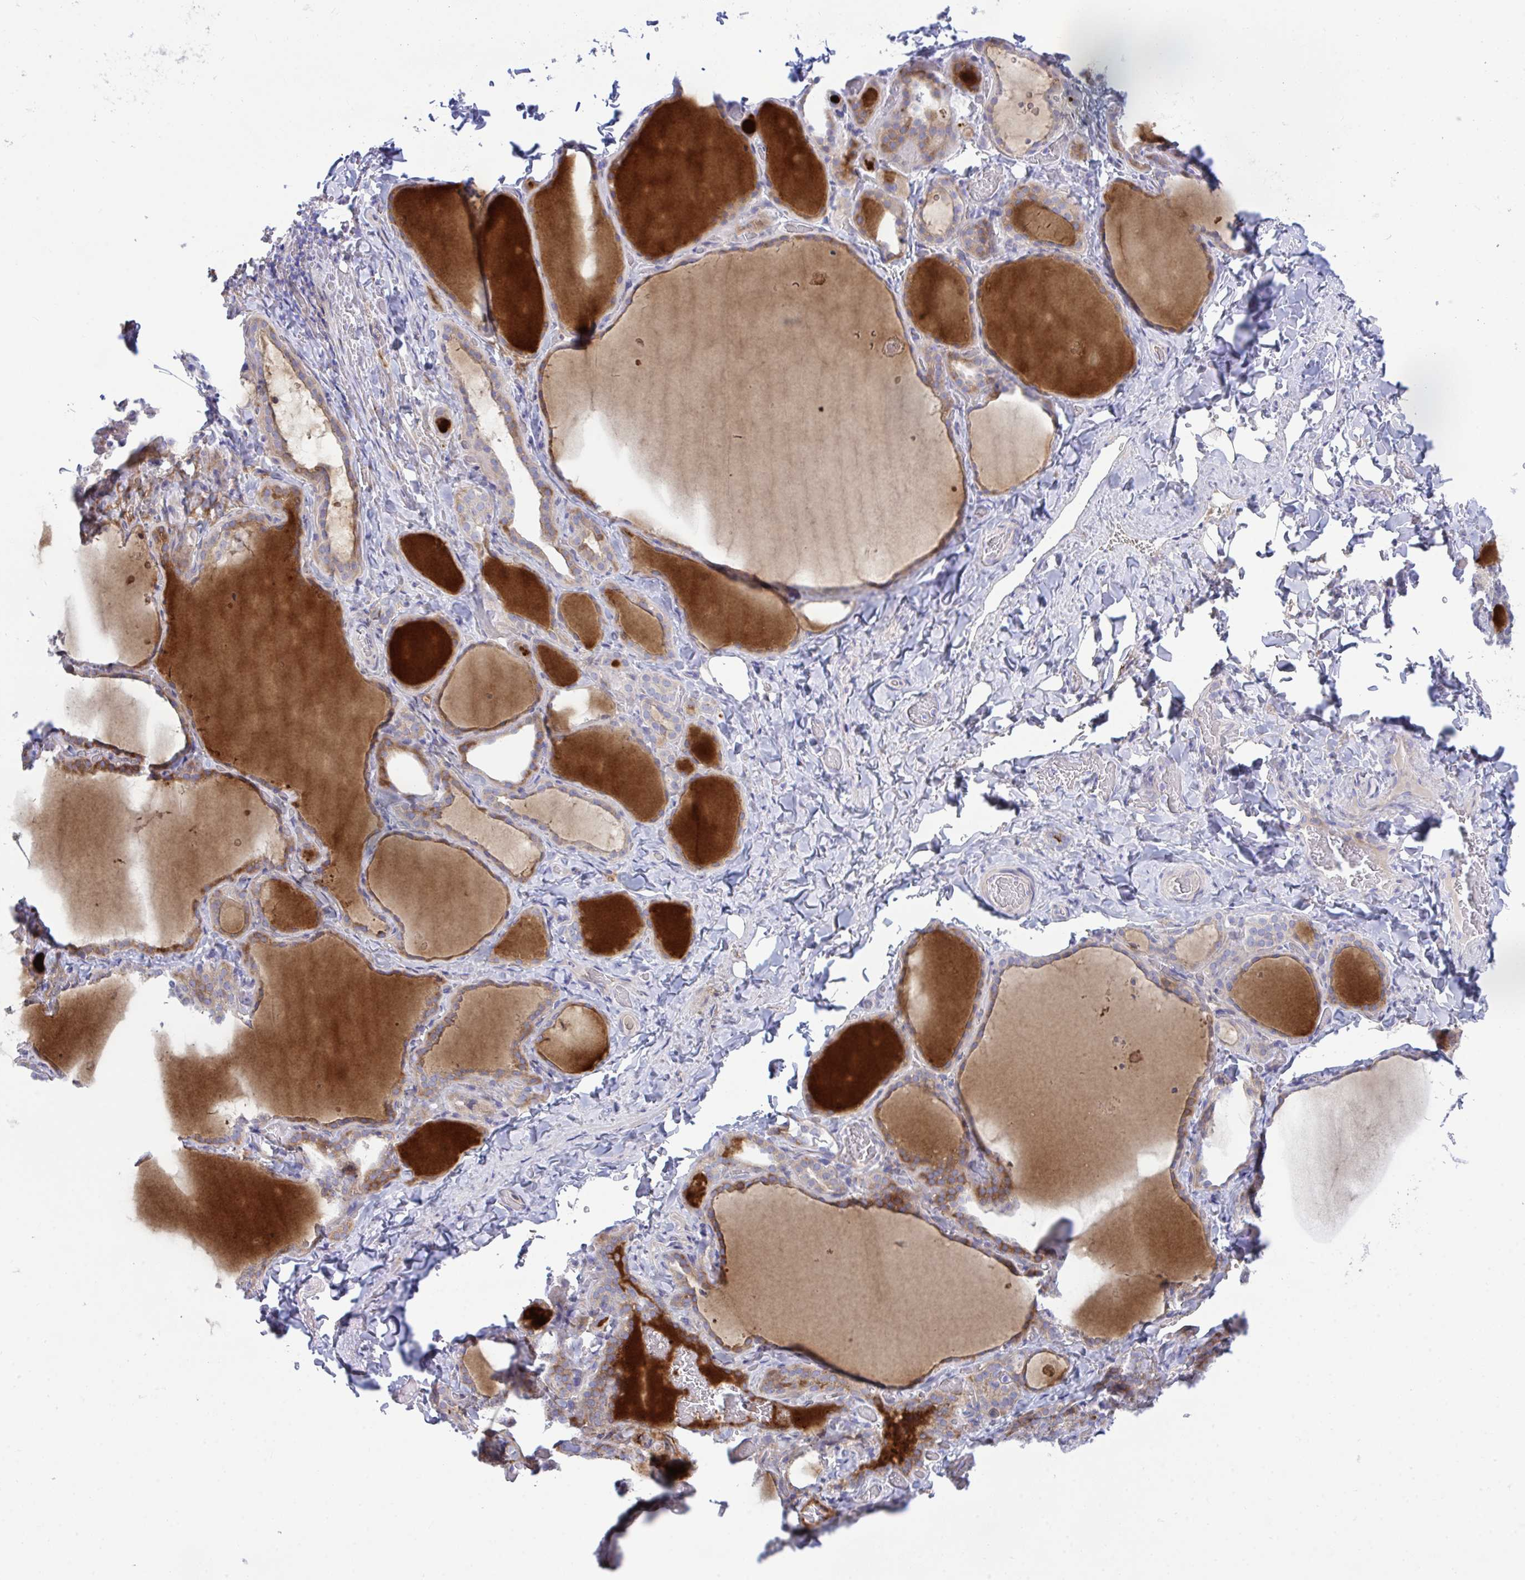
{"staining": {"intensity": "moderate", "quantity": "<25%", "location": "cytoplasmic/membranous"}, "tissue": "thyroid gland", "cell_type": "Glandular cells", "image_type": "normal", "snomed": [{"axis": "morphology", "description": "Normal tissue, NOS"}, {"axis": "topography", "description": "Thyroid gland"}], "caption": "Thyroid gland stained with a brown dye demonstrates moderate cytoplasmic/membranous positive positivity in about <25% of glandular cells.", "gene": "MED9", "patient": {"sex": "female", "age": 22}}